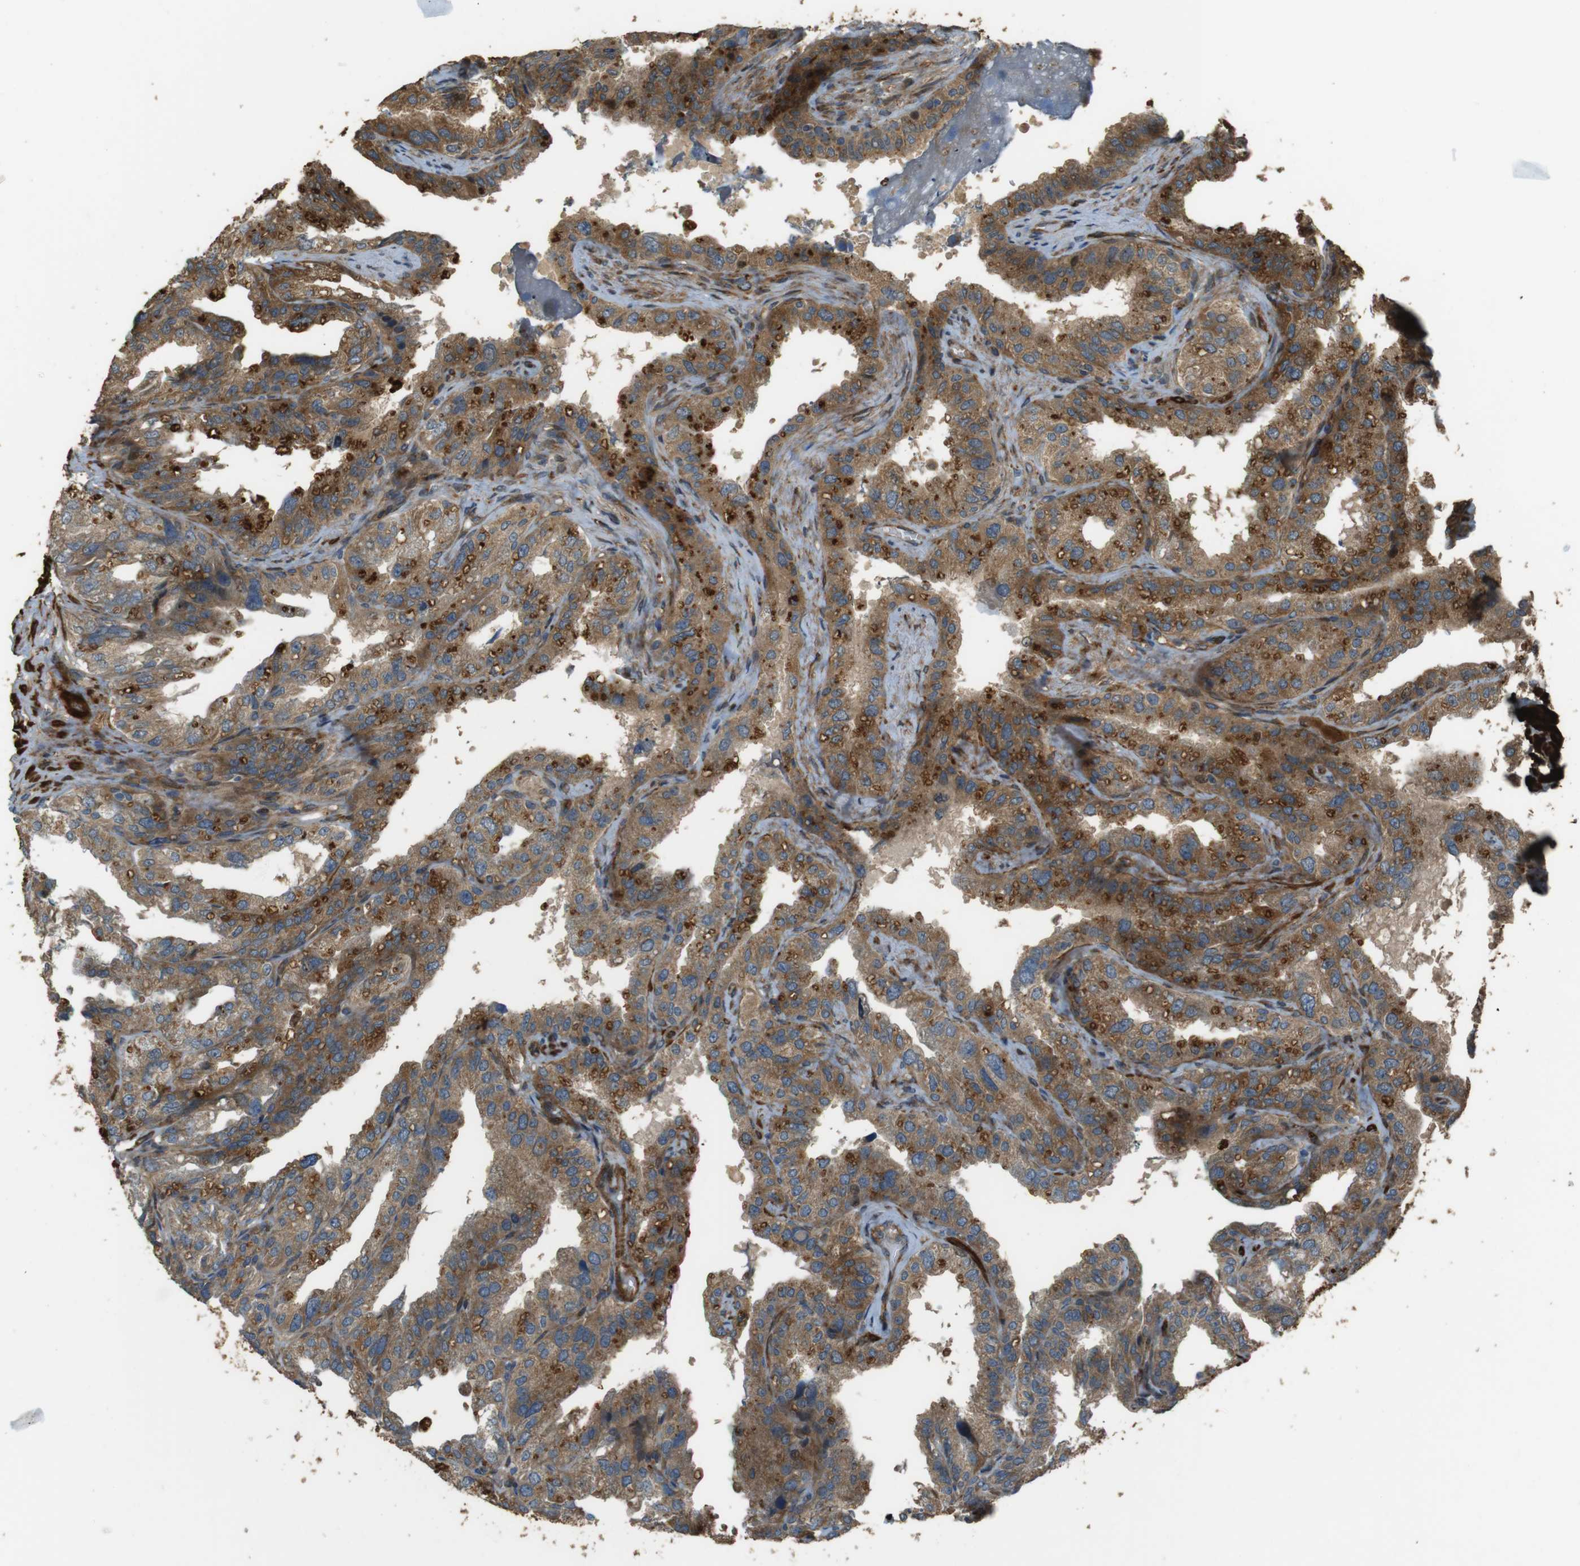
{"staining": {"intensity": "moderate", "quantity": ">75%", "location": "cytoplasmic/membranous"}, "tissue": "seminal vesicle", "cell_type": "Glandular cells", "image_type": "normal", "snomed": [{"axis": "morphology", "description": "Normal tissue, NOS"}, {"axis": "topography", "description": "Seminal veicle"}], "caption": "DAB immunohistochemical staining of unremarkable human seminal vesicle reveals moderate cytoplasmic/membranous protein positivity in approximately >75% of glandular cells. (DAB IHC with brightfield microscopy, high magnification).", "gene": "MSRB3", "patient": {"sex": "male", "age": 68}}